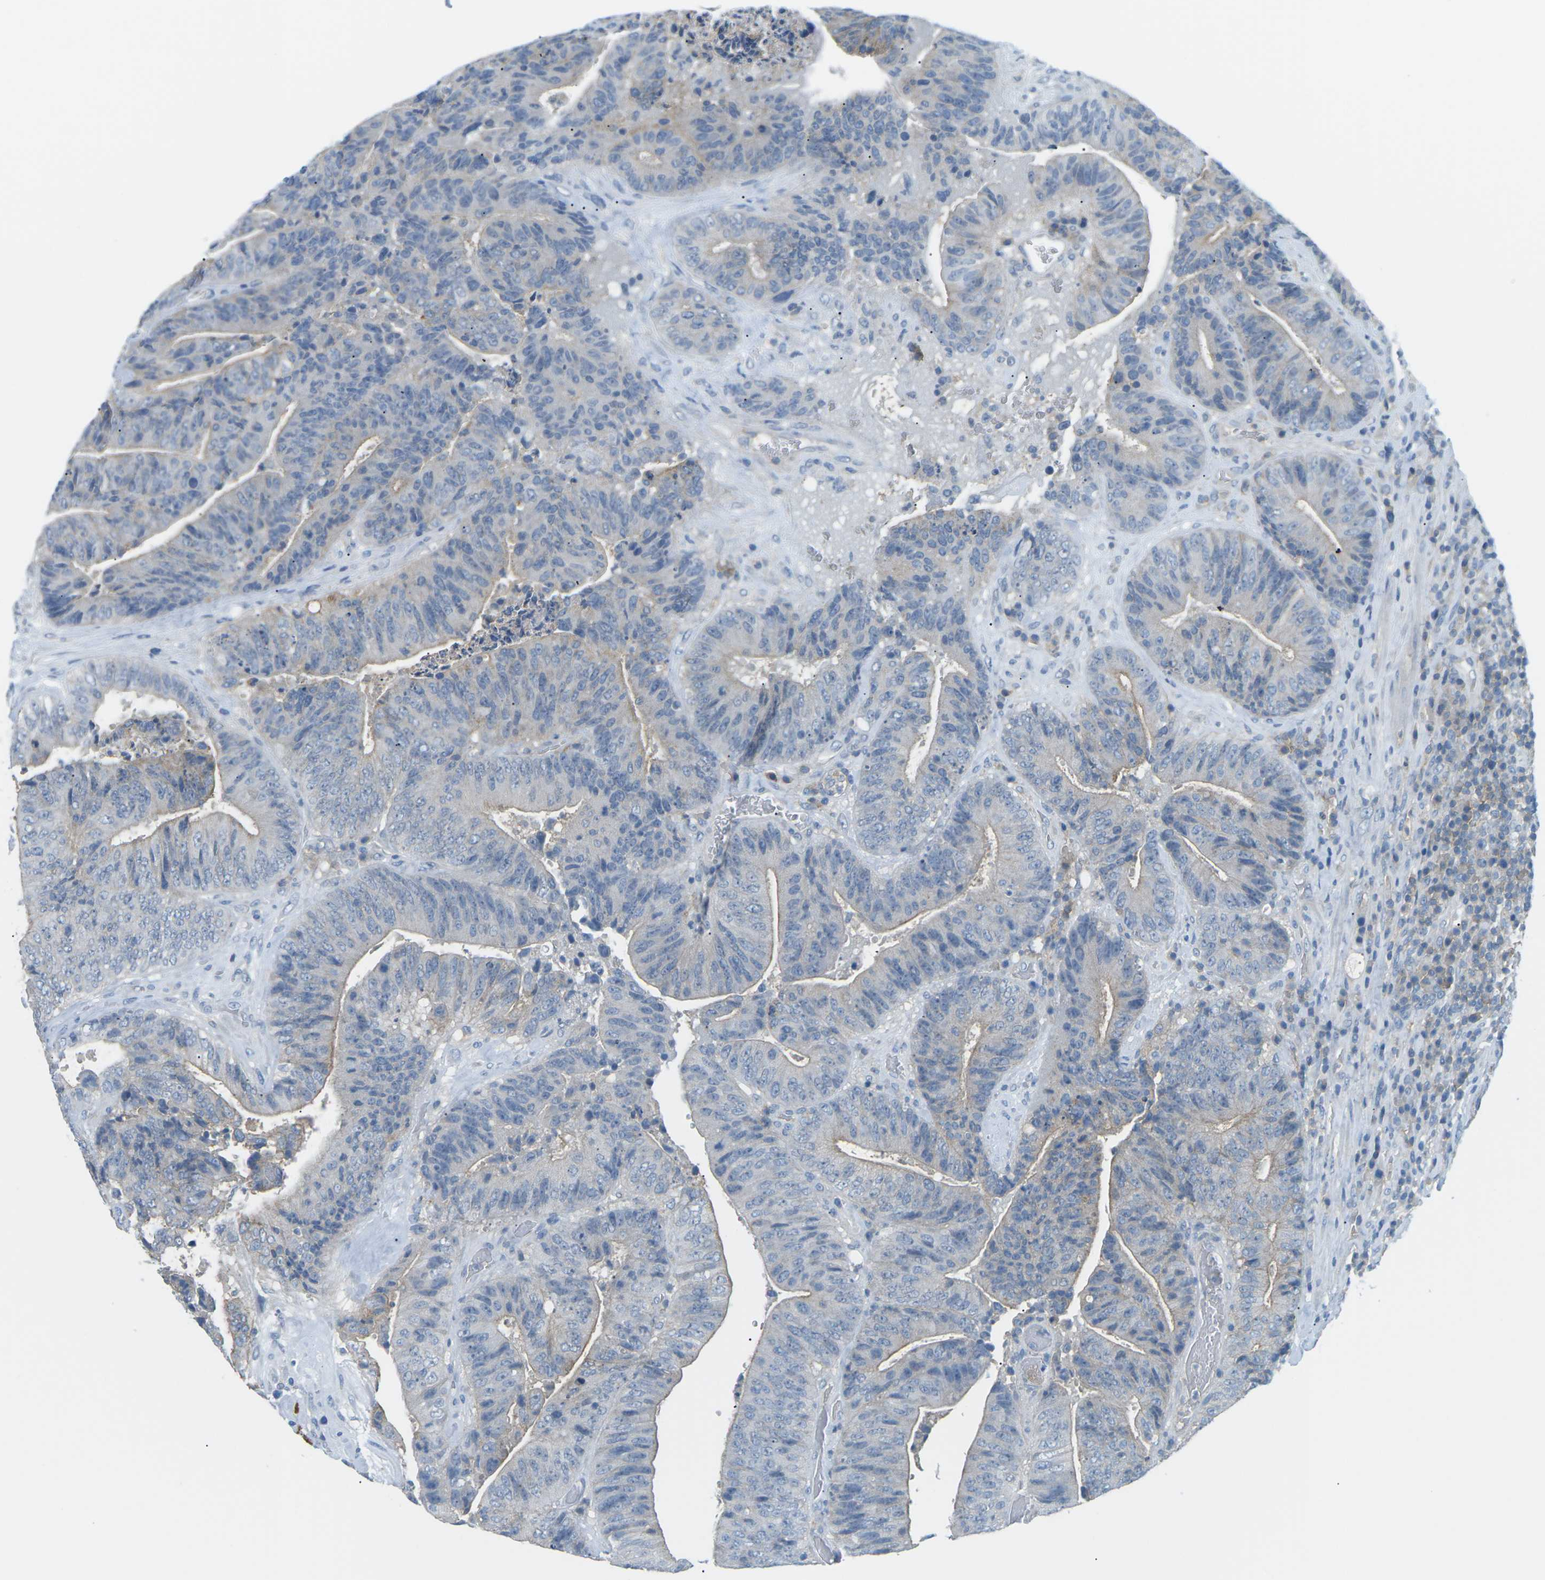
{"staining": {"intensity": "negative", "quantity": "none", "location": "none"}, "tissue": "colorectal cancer", "cell_type": "Tumor cells", "image_type": "cancer", "snomed": [{"axis": "morphology", "description": "Adenocarcinoma, NOS"}, {"axis": "topography", "description": "Rectum"}], "caption": "Image shows no significant protein staining in tumor cells of adenocarcinoma (colorectal).", "gene": "CD47", "patient": {"sex": "male", "age": 72}}